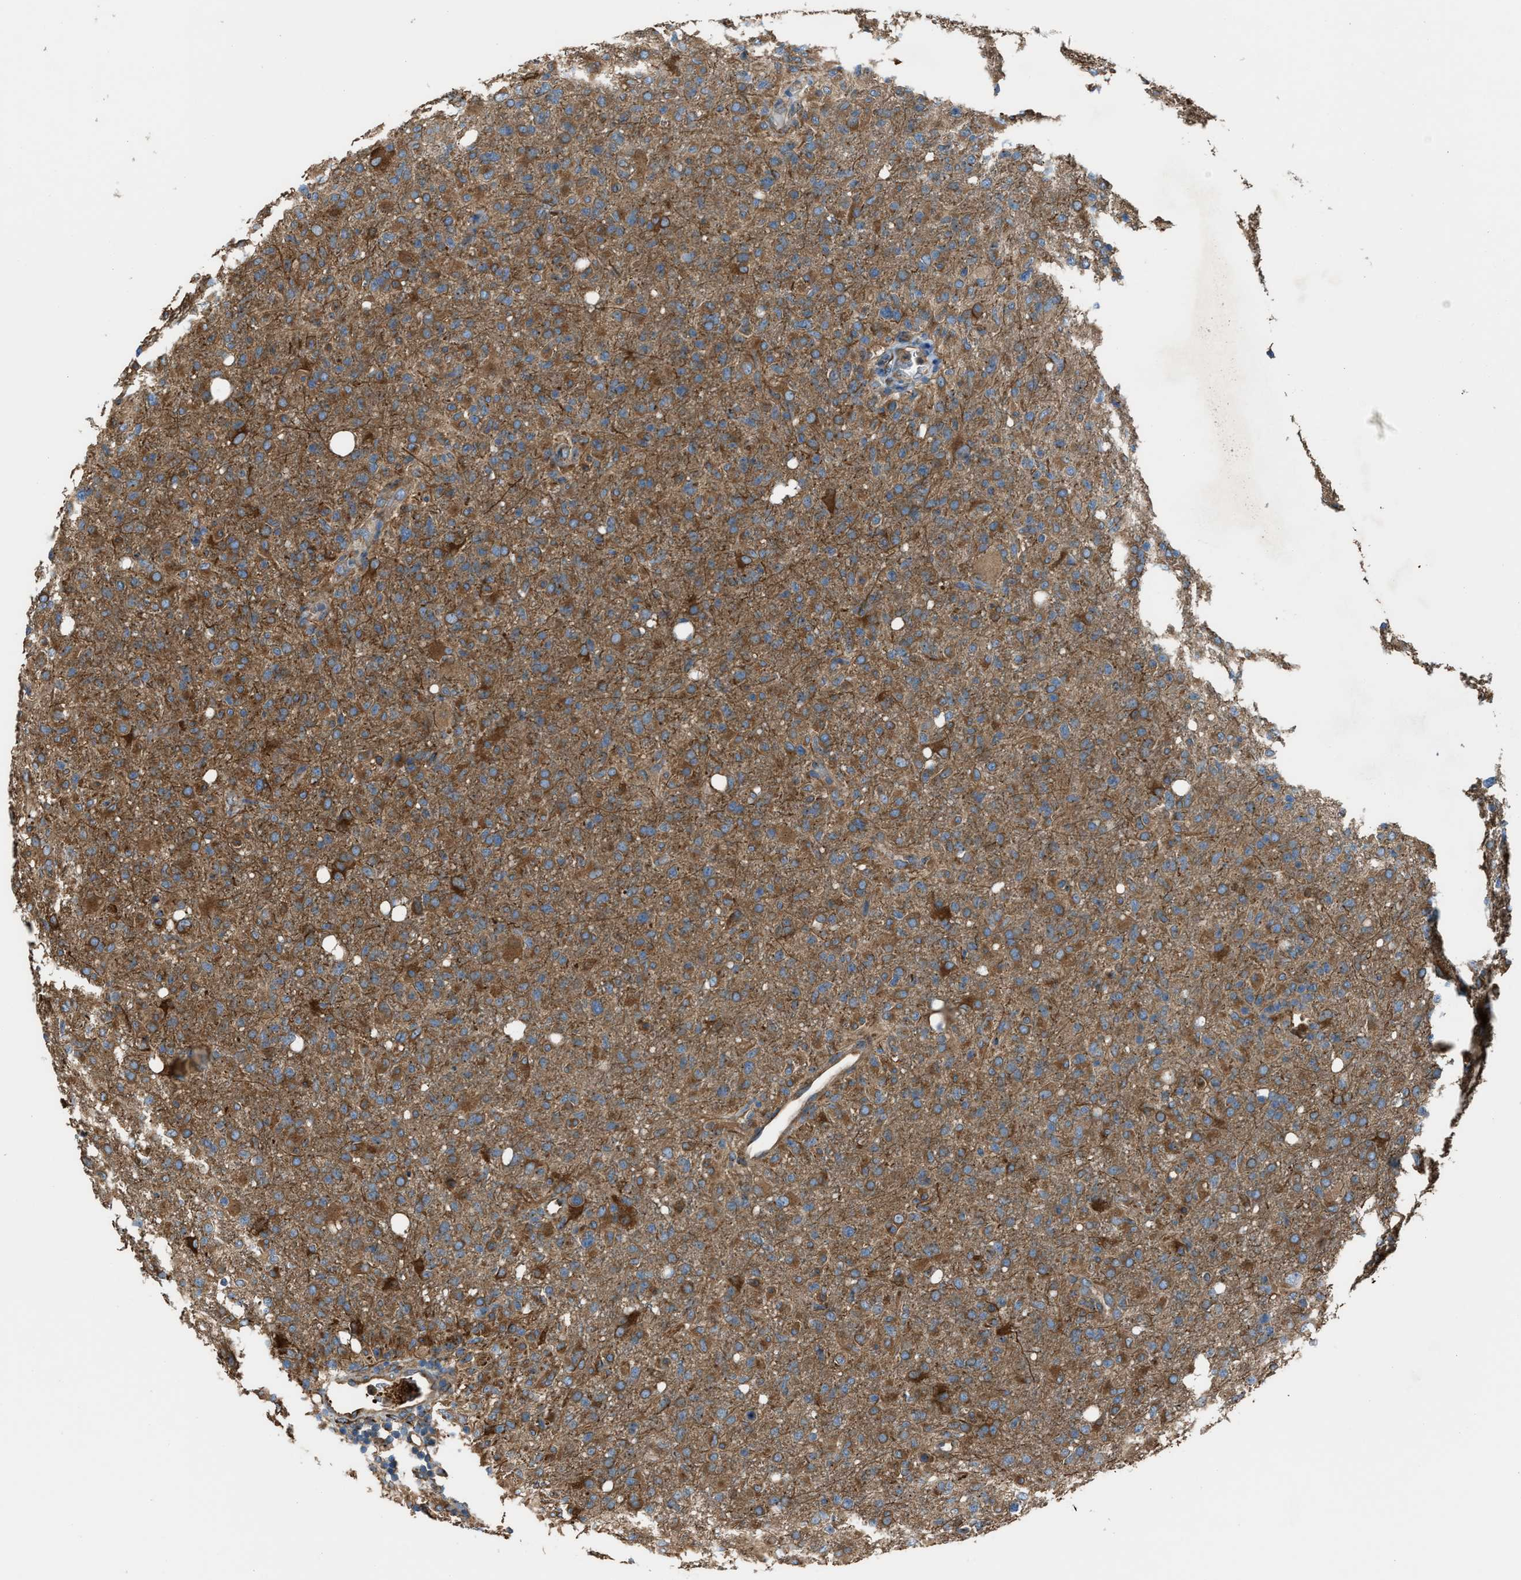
{"staining": {"intensity": "moderate", "quantity": ">75%", "location": "cytoplasmic/membranous"}, "tissue": "glioma", "cell_type": "Tumor cells", "image_type": "cancer", "snomed": [{"axis": "morphology", "description": "Glioma, malignant, High grade"}, {"axis": "topography", "description": "Brain"}], "caption": "The immunohistochemical stain highlights moderate cytoplasmic/membranous expression in tumor cells of glioma tissue.", "gene": "TRPC1", "patient": {"sex": "female", "age": 57}}